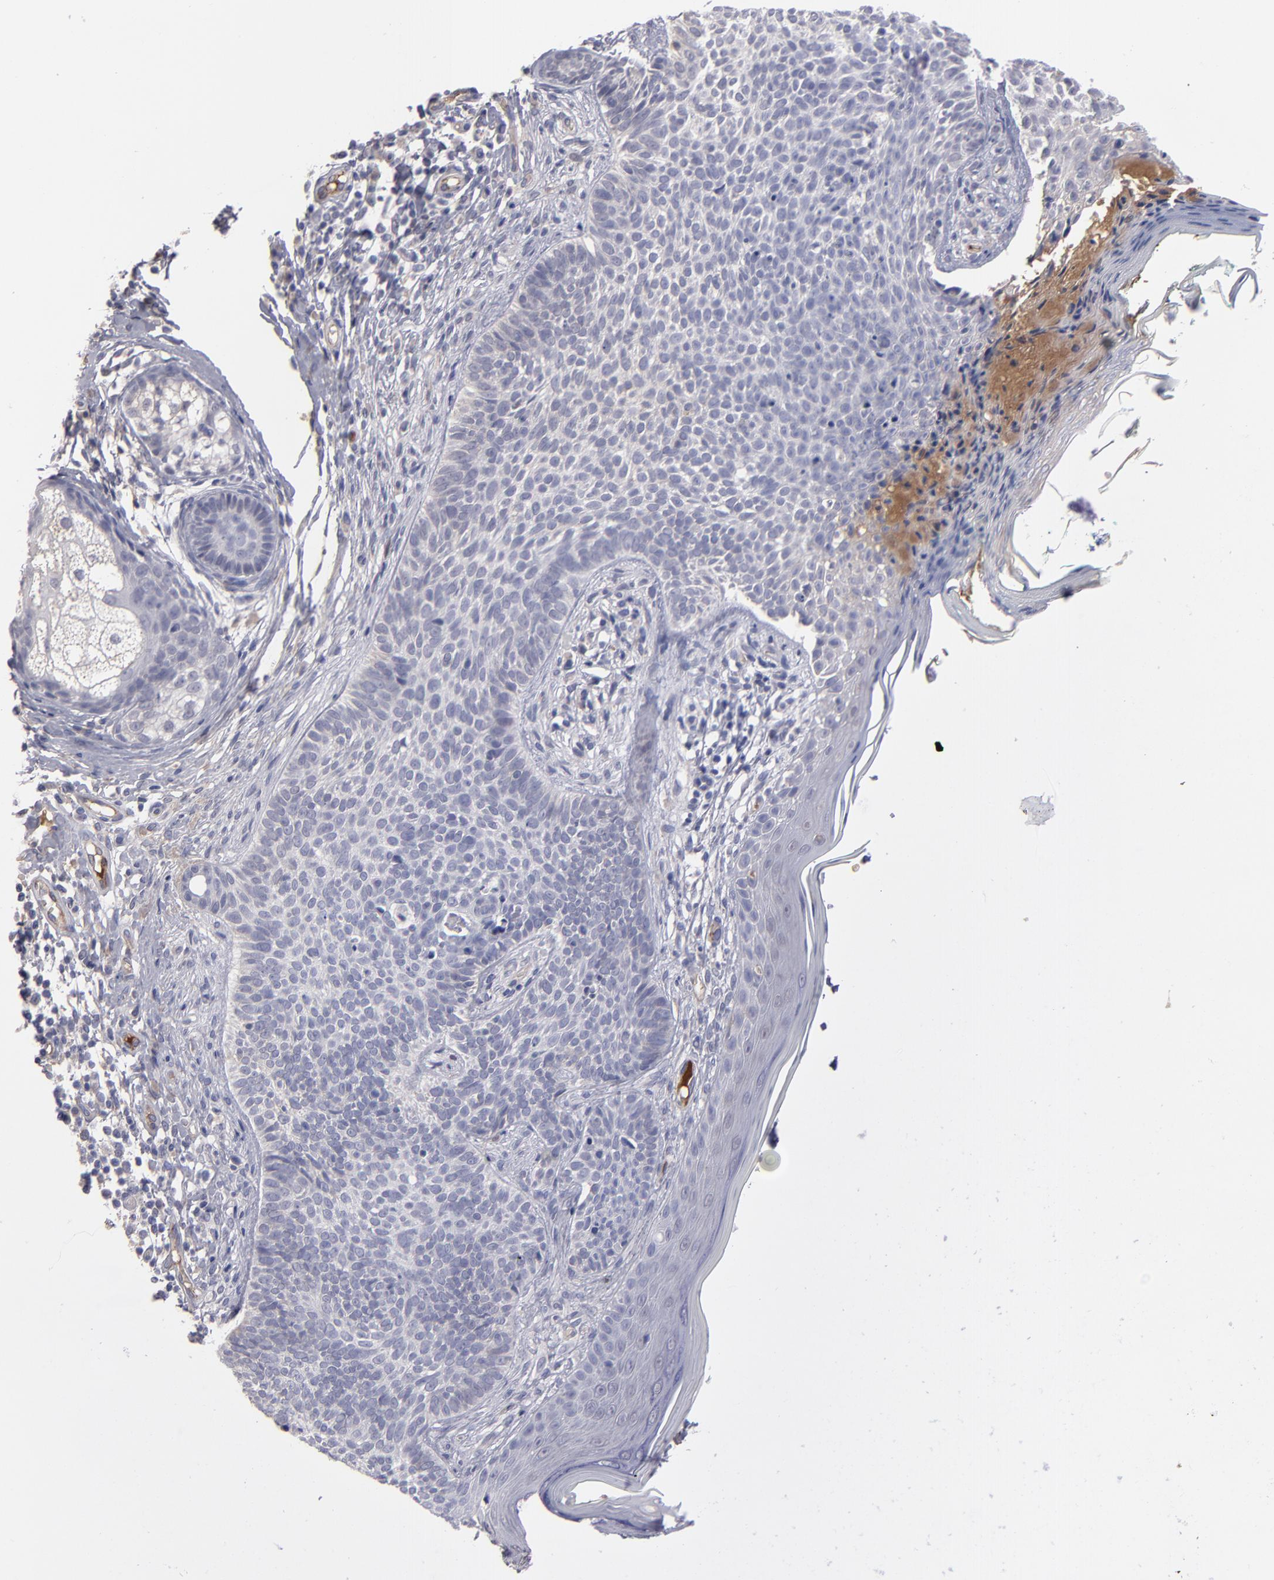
{"staining": {"intensity": "negative", "quantity": "none", "location": "none"}, "tissue": "skin cancer", "cell_type": "Tumor cells", "image_type": "cancer", "snomed": [{"axis": "morphology", "description": "Normal tissue, NOS"}, {"axis": "morphology", "description": "Basal cell carcinoma"}, {"axis": "topography", "description": "Skin"}], "caption": "Basal cell carcinoma (skin) stained for a protein using immunohistochemistry shows no staining tumor cells.", "gene": "ITIH4", "patient": {"sex": "male", "age": 76}}